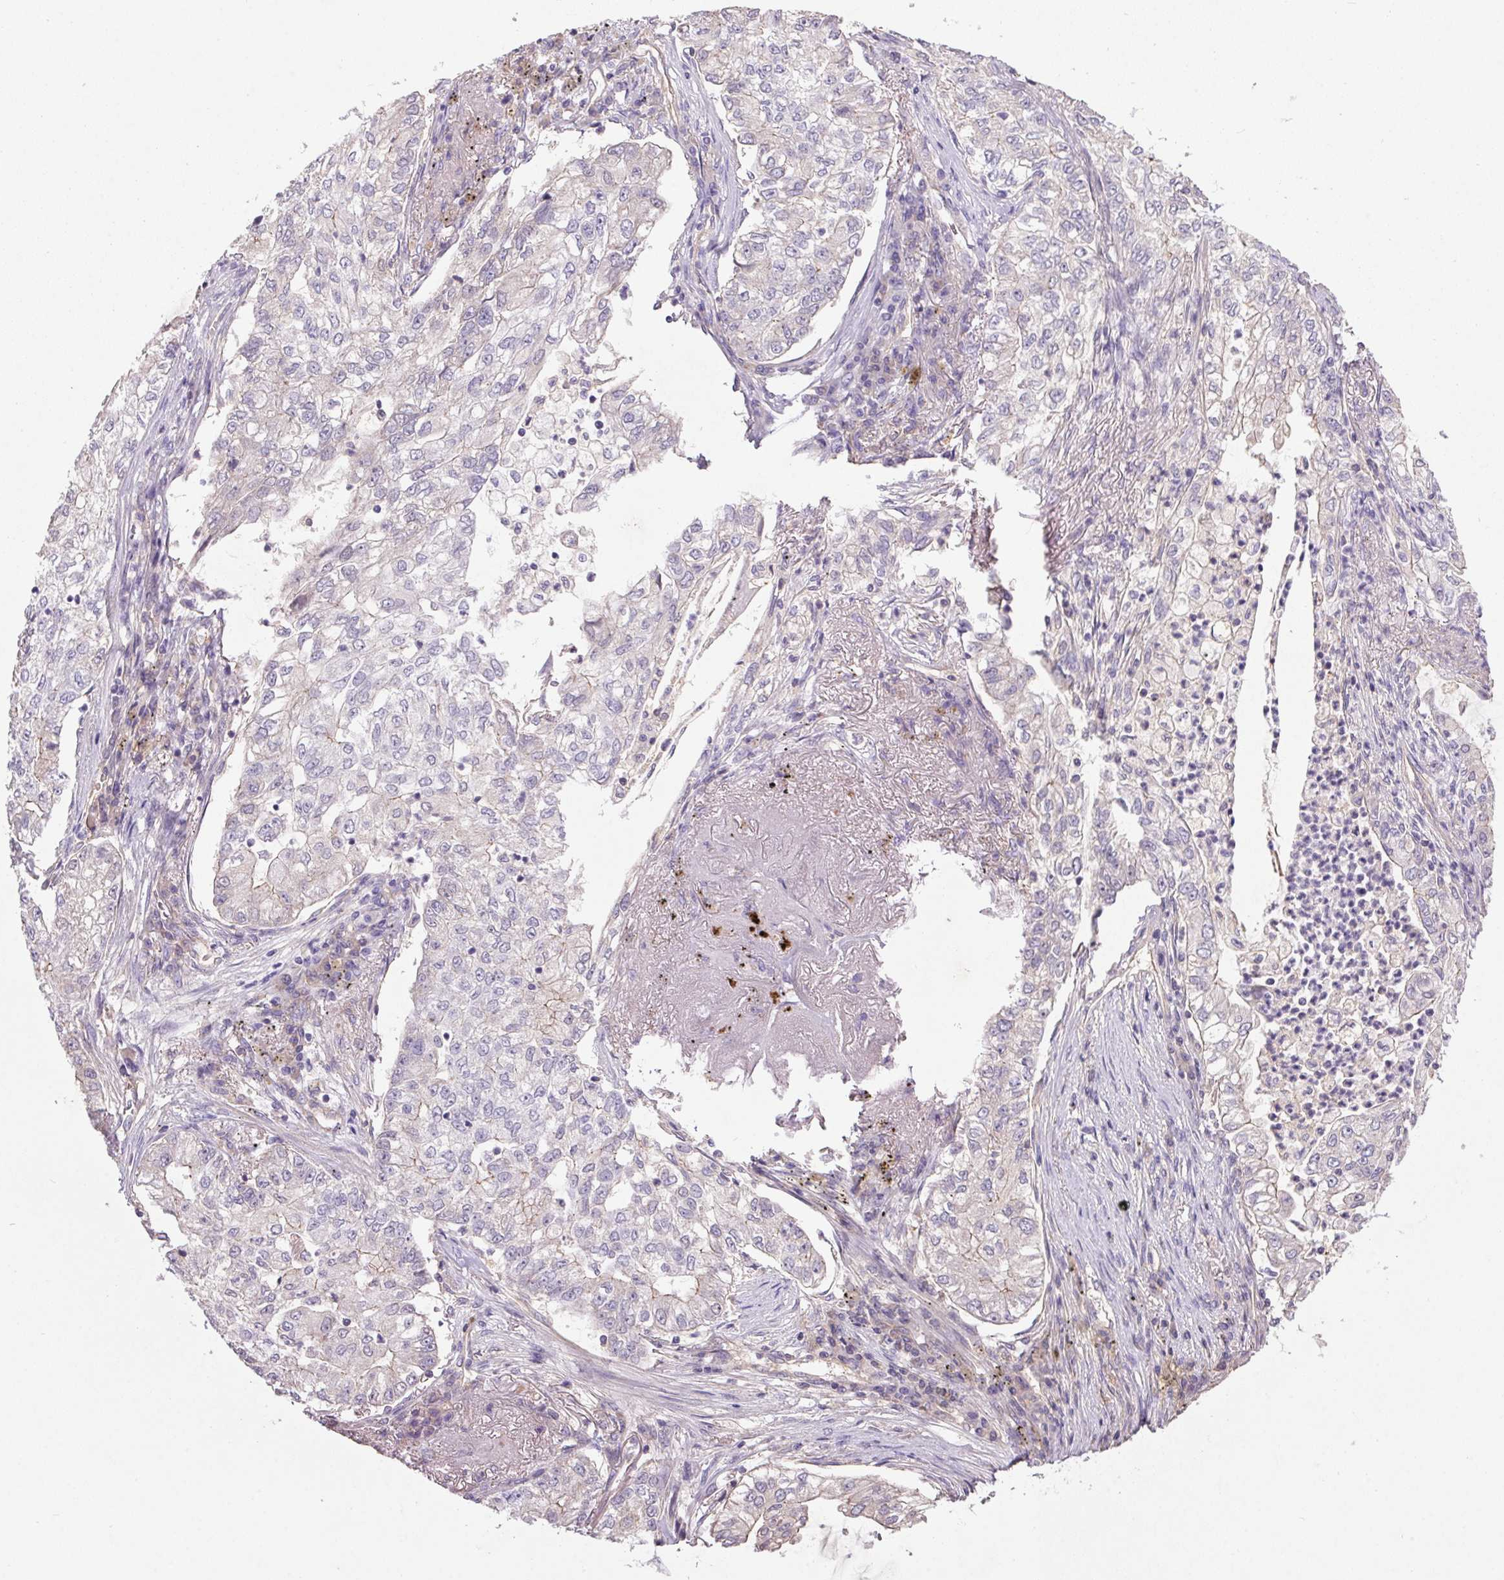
{"staining": {"intensity": "negative", "quantity": "none", "location": "none"}, "tissue": "lung cancer", "cell_type": "Tumor cells", "image_type": "cancer", "snomed": [{"axis": "morphology", "description": "Adenocarcinoma, NOS"}, {"axis": "topography", "description": "Lung"}], "caption": "Lung cancer (adenocarcinoma) was stained to show a protein in brown. There is no significant expression in tumor cells.", "gene": "APOC4", "patient": {"sex": "female", "age": 73}}